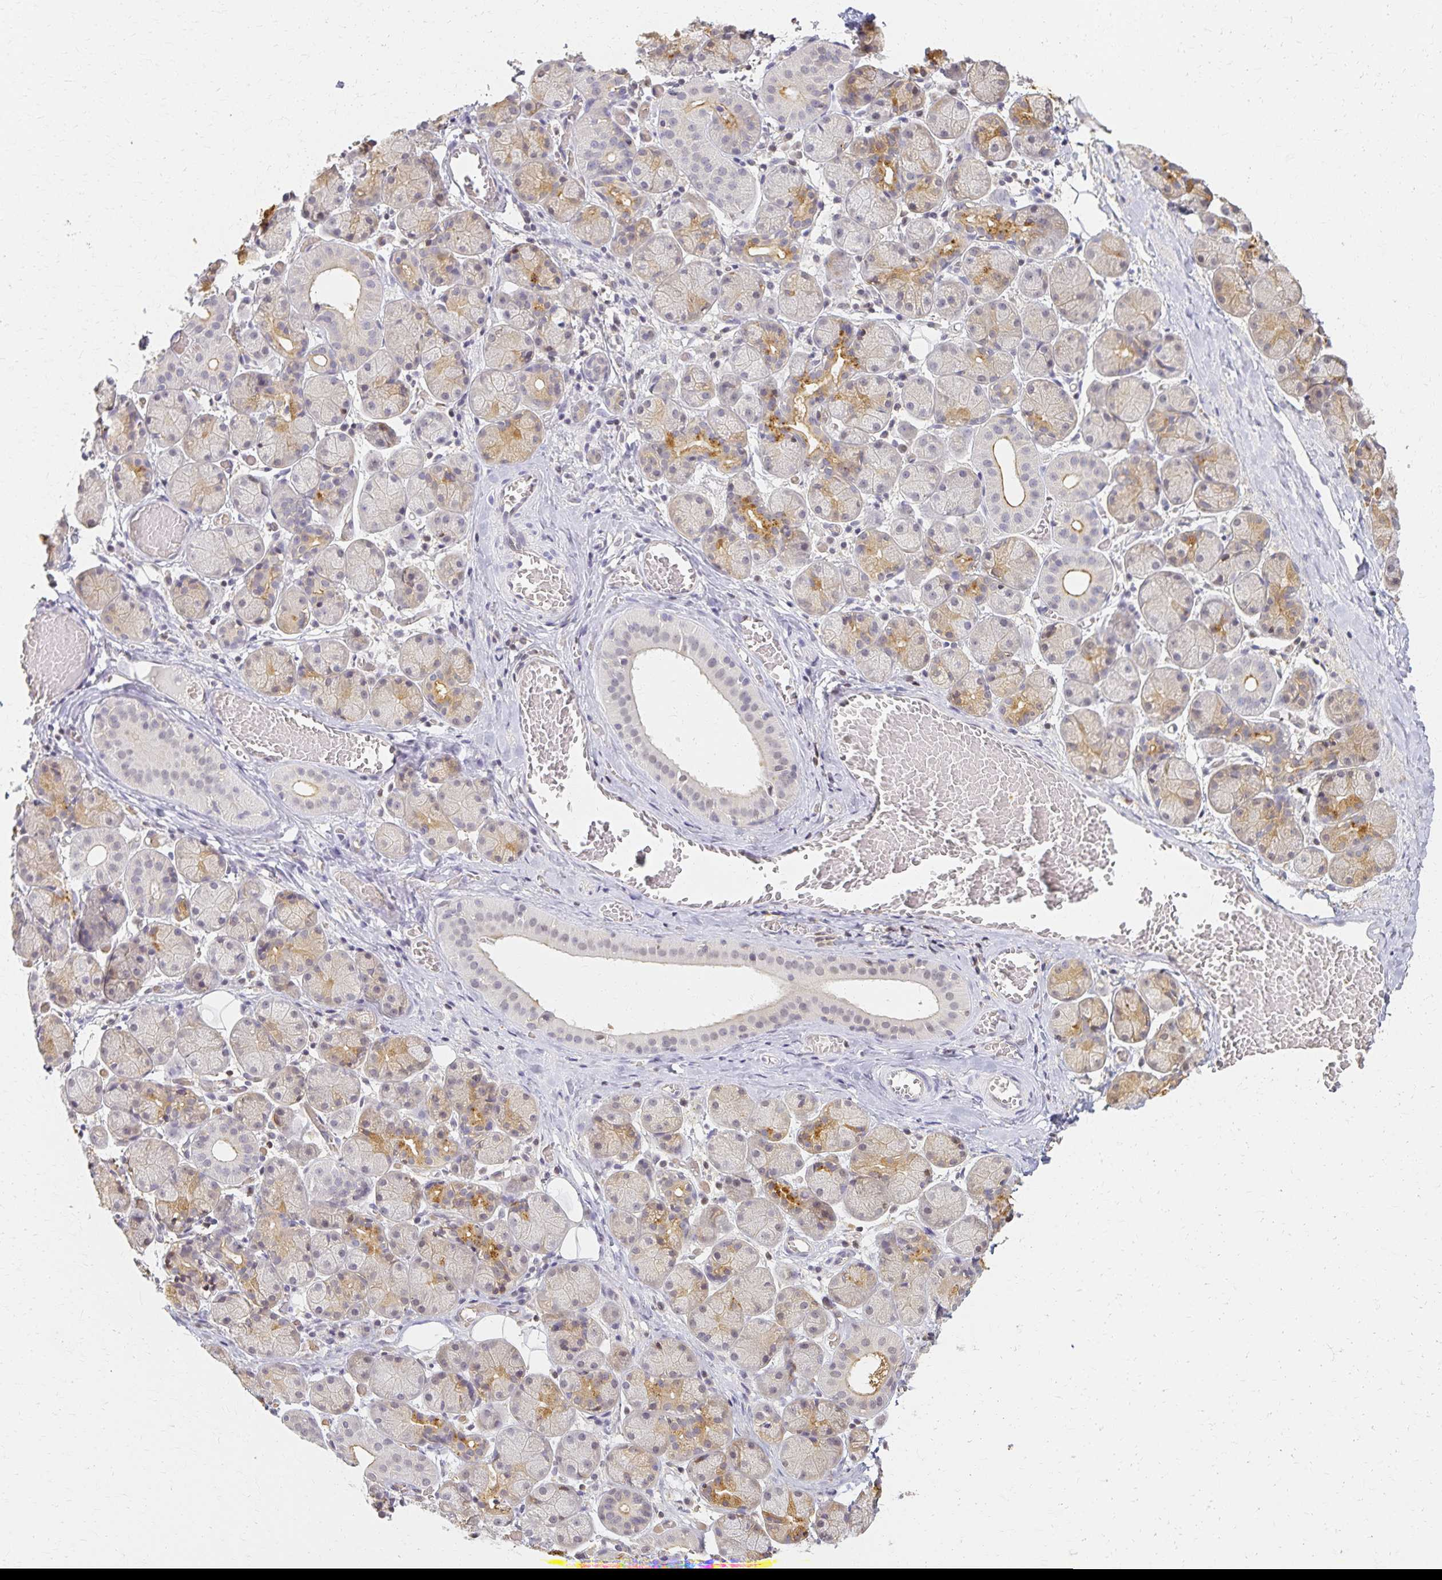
{"staining": {"intensity": "moderate", "quantity": "<25%", "location": "cytoplasmic/membranous"}, "tissue": "salivary gland", "cell_type": "Glandular cells", "image_type": "normal", "snomed": [{"axis": "morphology", "description": "Normal tissue, NOS"}, {"axis": "topography", "description": "Salivary gland"}], "caption": "IHC (DAB (3,3'-diaminobenzidine)) staining of normal human salivary gland demonstrates moderate cytoplasmic/membranous protein positivity in about <25% of glandular cells.", "gene": "AZGP1", "patient": {"sex": "female", "age": 24}}